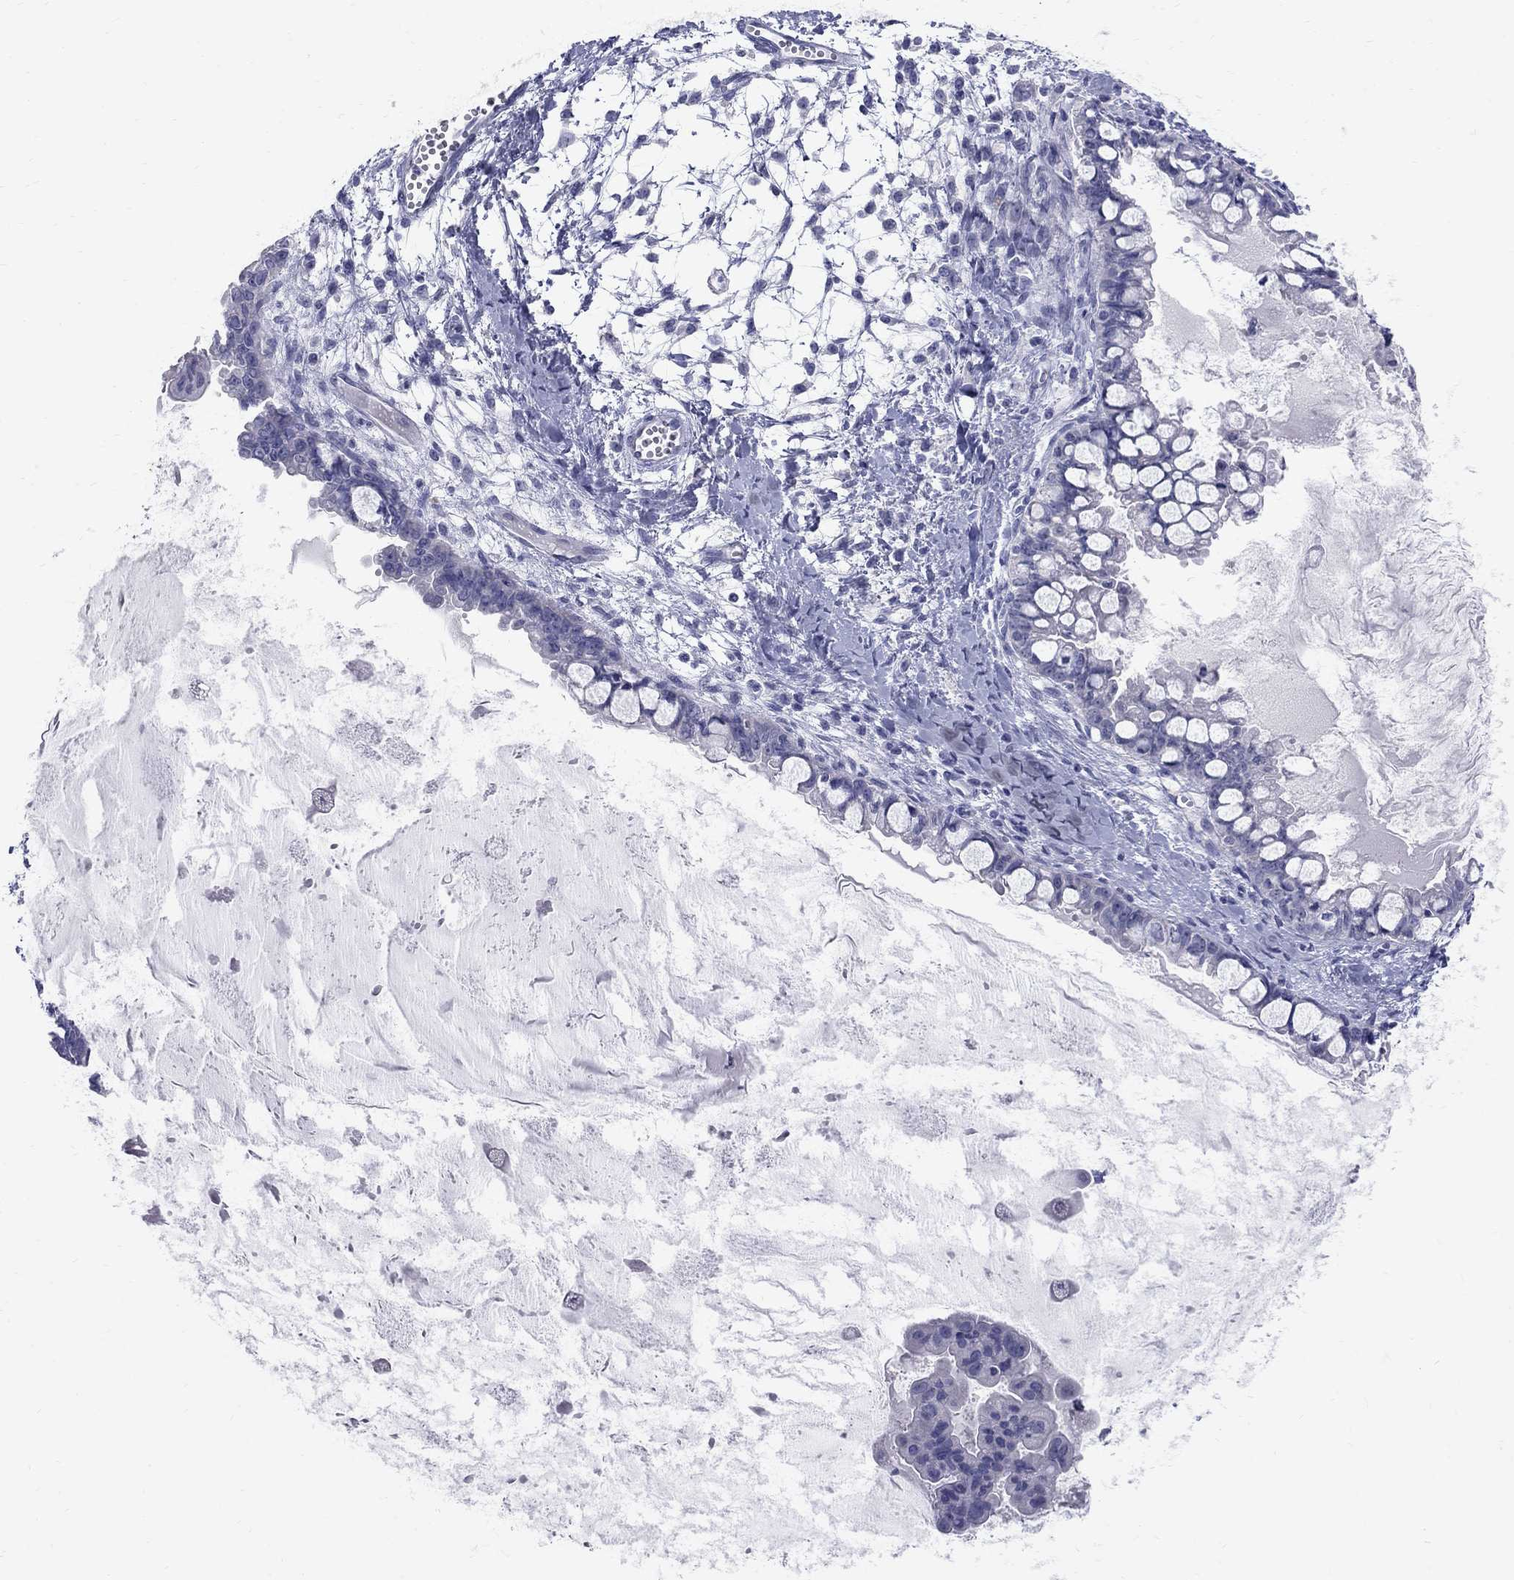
{"staining": {"intensity": "negative", "quantity": "none", "location": "none"}, "tissue": "ovarian cancer", "cell_type": "Tumor cells", "image_type": "cancer", "snomed": [{"axis": "morphology", "description": "Cystadenocarcinoma, mucinous, NOS"}, {"axis": "topography", "description": "Ovary"}], "caption": "Immunohistochemistry photomicrograph of neoplastic tissue: ovarian mucinous cystadenocarcinoma stained with DAB exhibits no significant protein positivity in tumor cells.", "gene": "TP53TG5", "patient": {"sex": "female", "age": 63}}